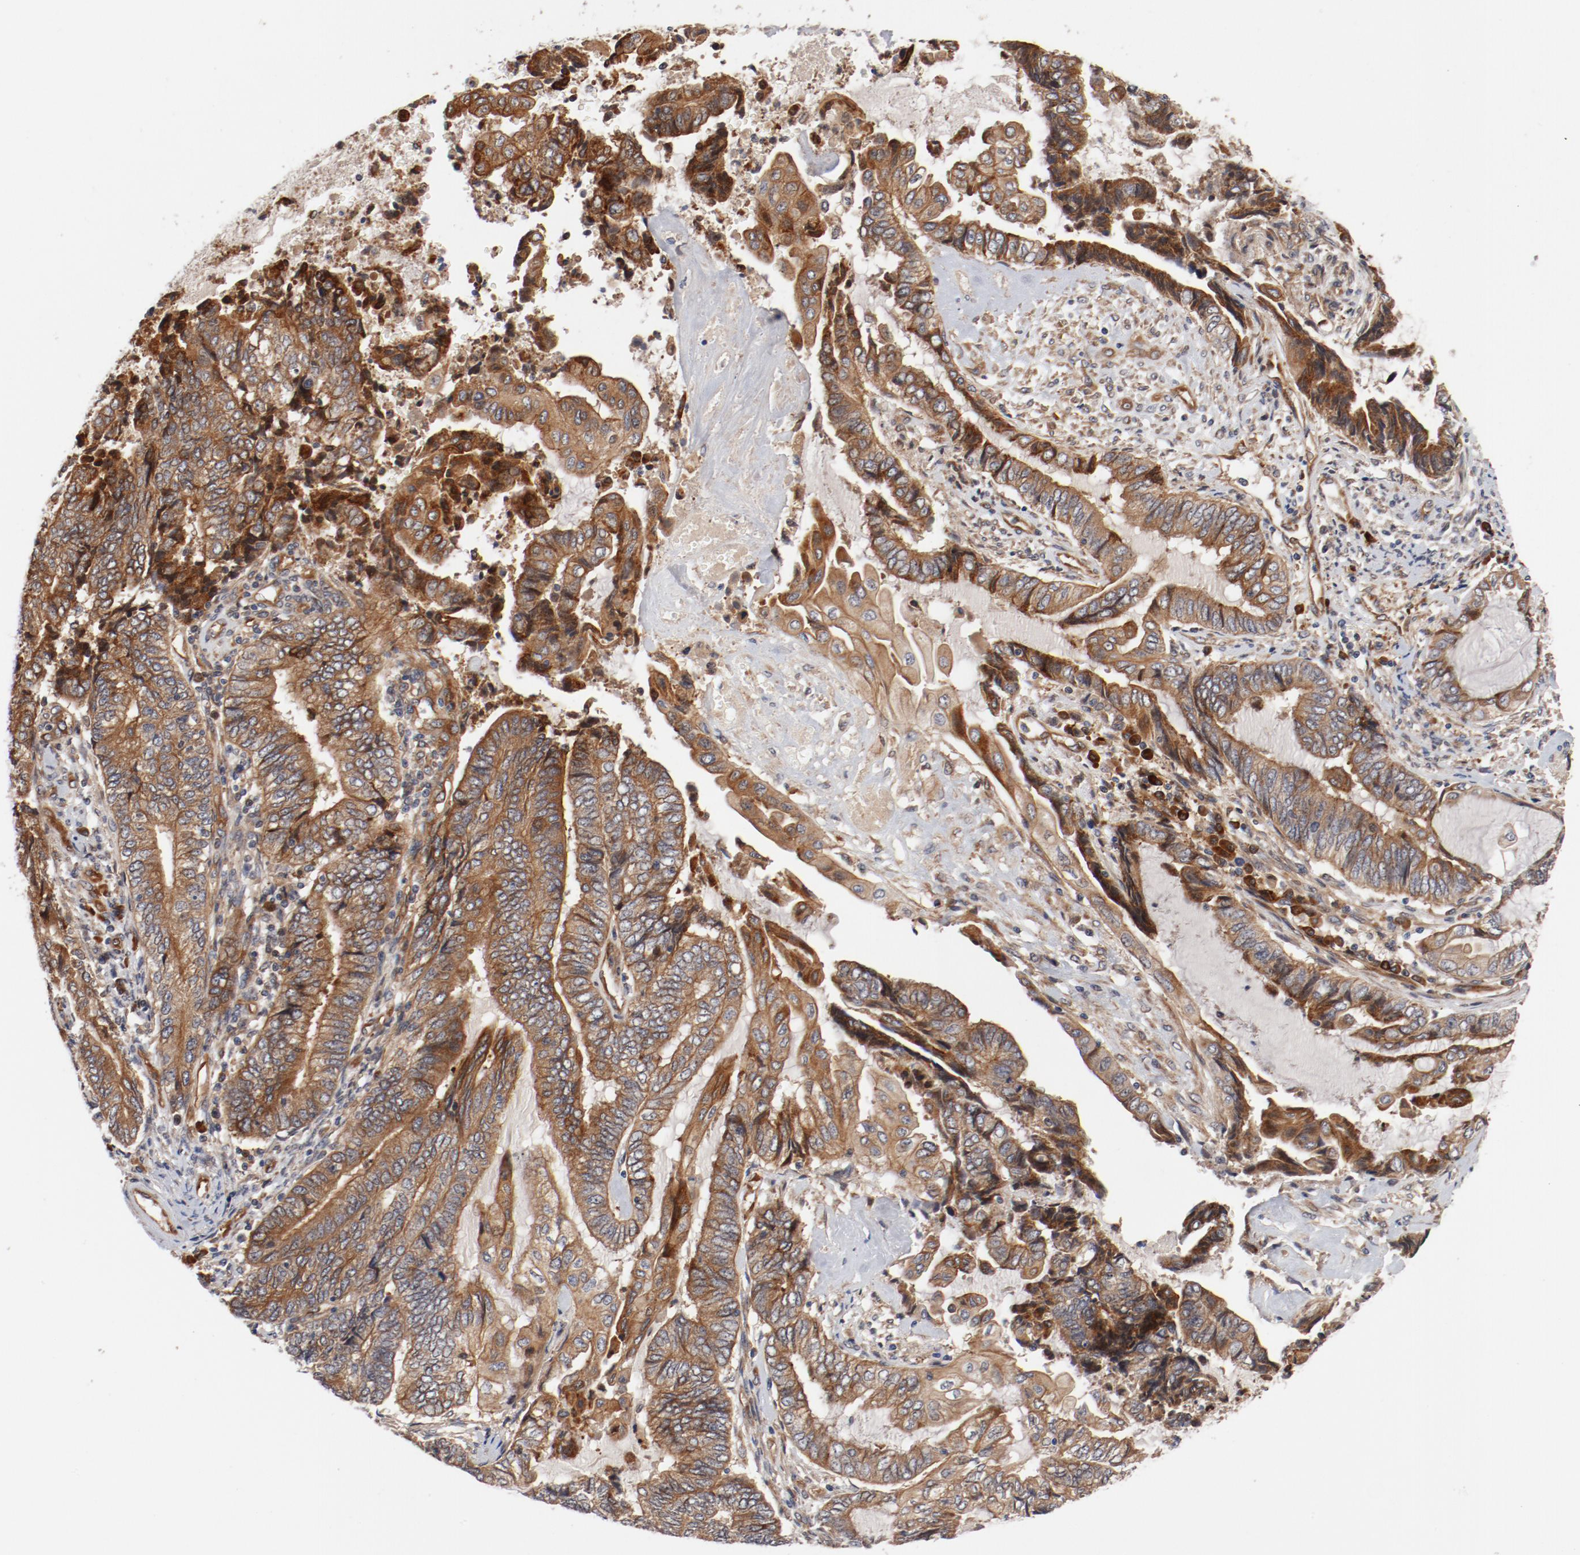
{"staining": {"intensity": "moderate", "quantity": ">75%", "location": "cytoplasmic/membranous"}, "tissue": "endometrial cancer", "cell_type": "Tumor cells", "image_type": "cancer", "snomed": [{"axis": "morphology", "description": "Adenocarcinoma, NOS"}, {"axis": "topography", "description": "Uterus"}, {"axis": "topography", "description": "Endometrium"}], "caption": "Tumor cells reveal medium levels of moderate cytoplasmic/membranous expression in about >75% of cells in adenocarcinoma (endometrial).", "gene": "PITPNM2", "patient": {"sex": "female", "age": 70}}